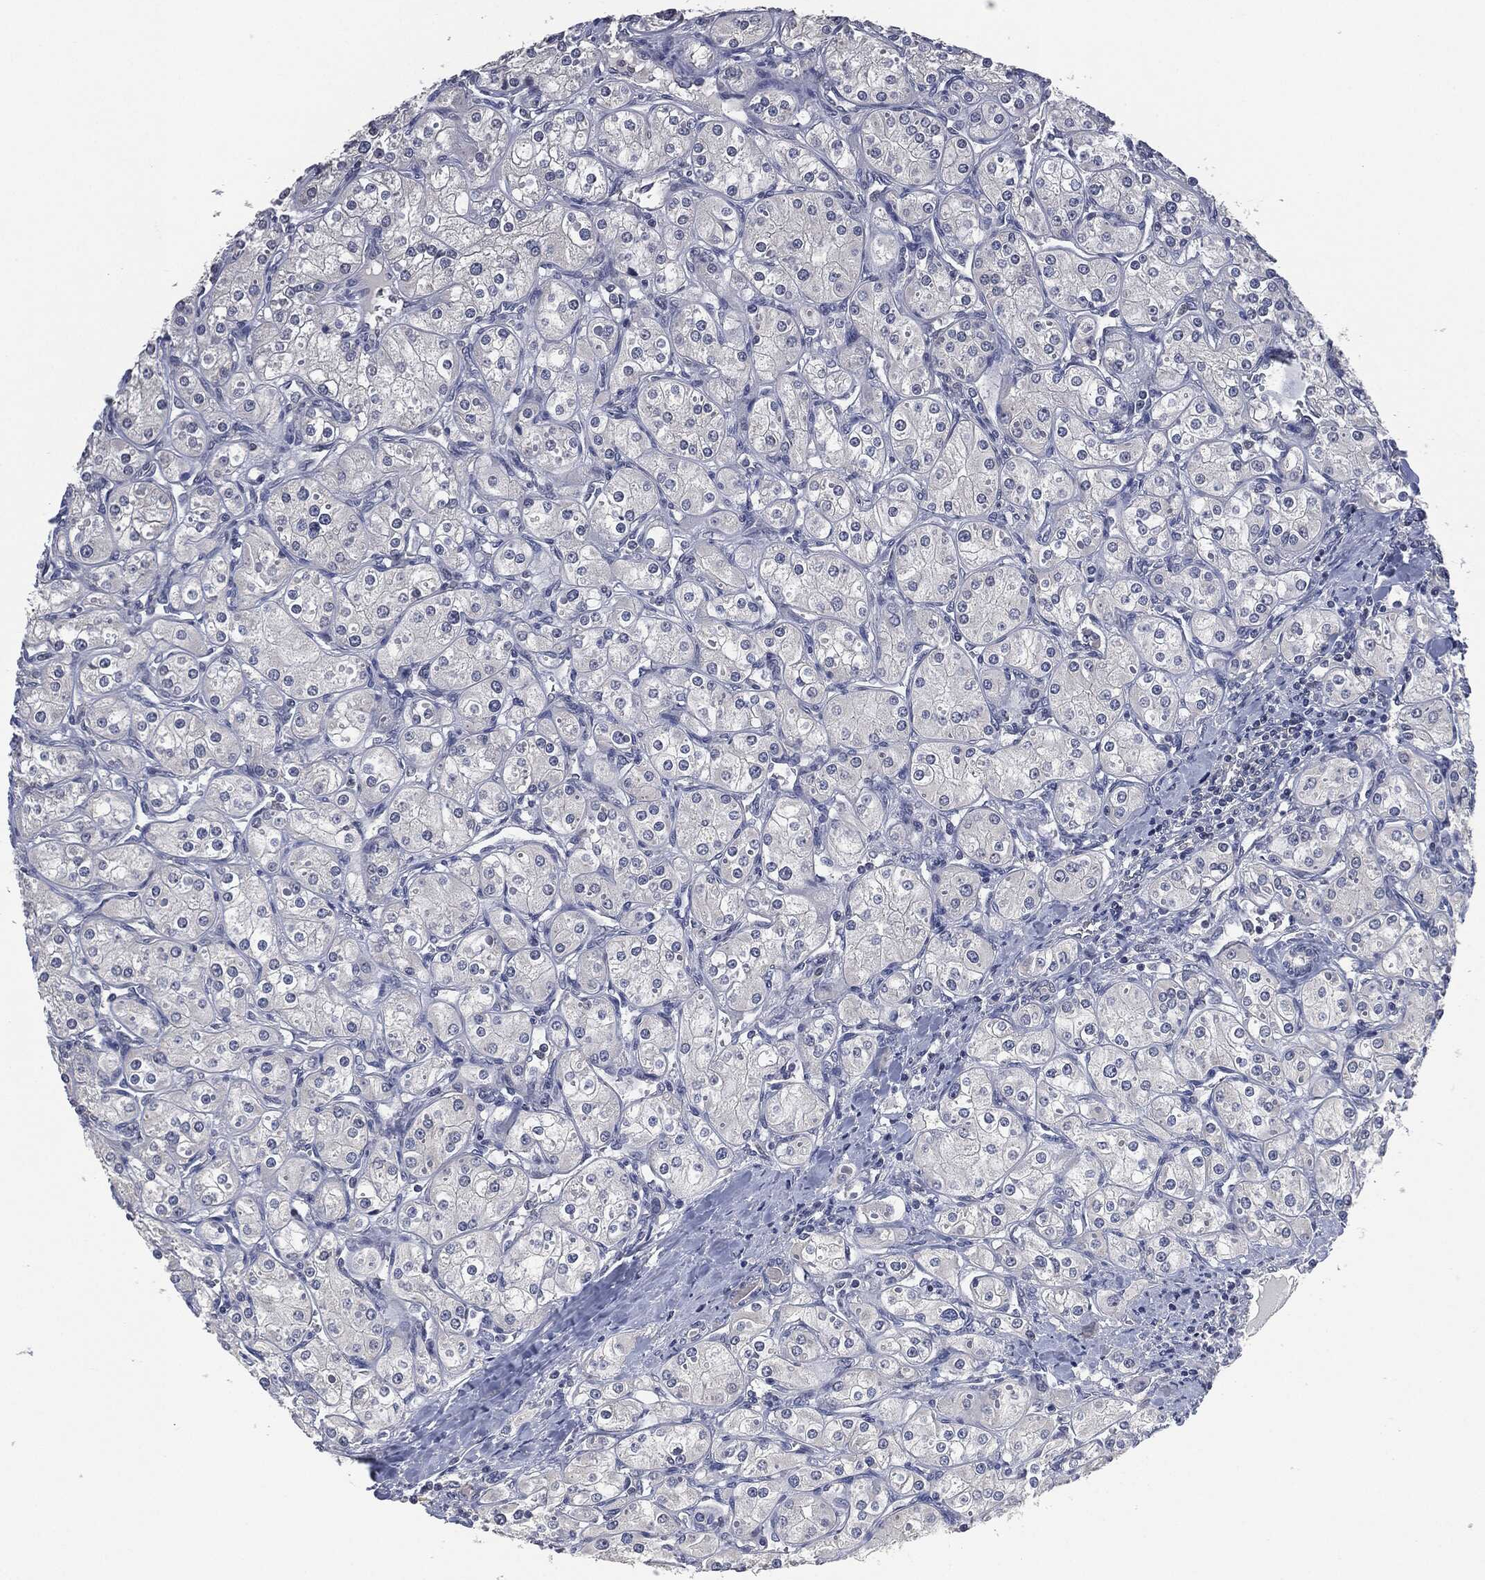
{"staining": {"intensity": "negative", "quantity": "none", "location": "none"}, "tissue": "renal cancer", "cell_type": "Tumor cells", "image_type": "cancer", "snomed": [{"axis": "morphology", "description": "Adenocarcinoma, NOS"}, {"axis": "topography", "description": "Kidney"}], "caption": "A histopathology image of adenocarcinoma (renal) stained for a protein exhibits no brown staining in tumor cells.", "gene": "IL1RN", "patient": {"sex": "male", "age": 77}}